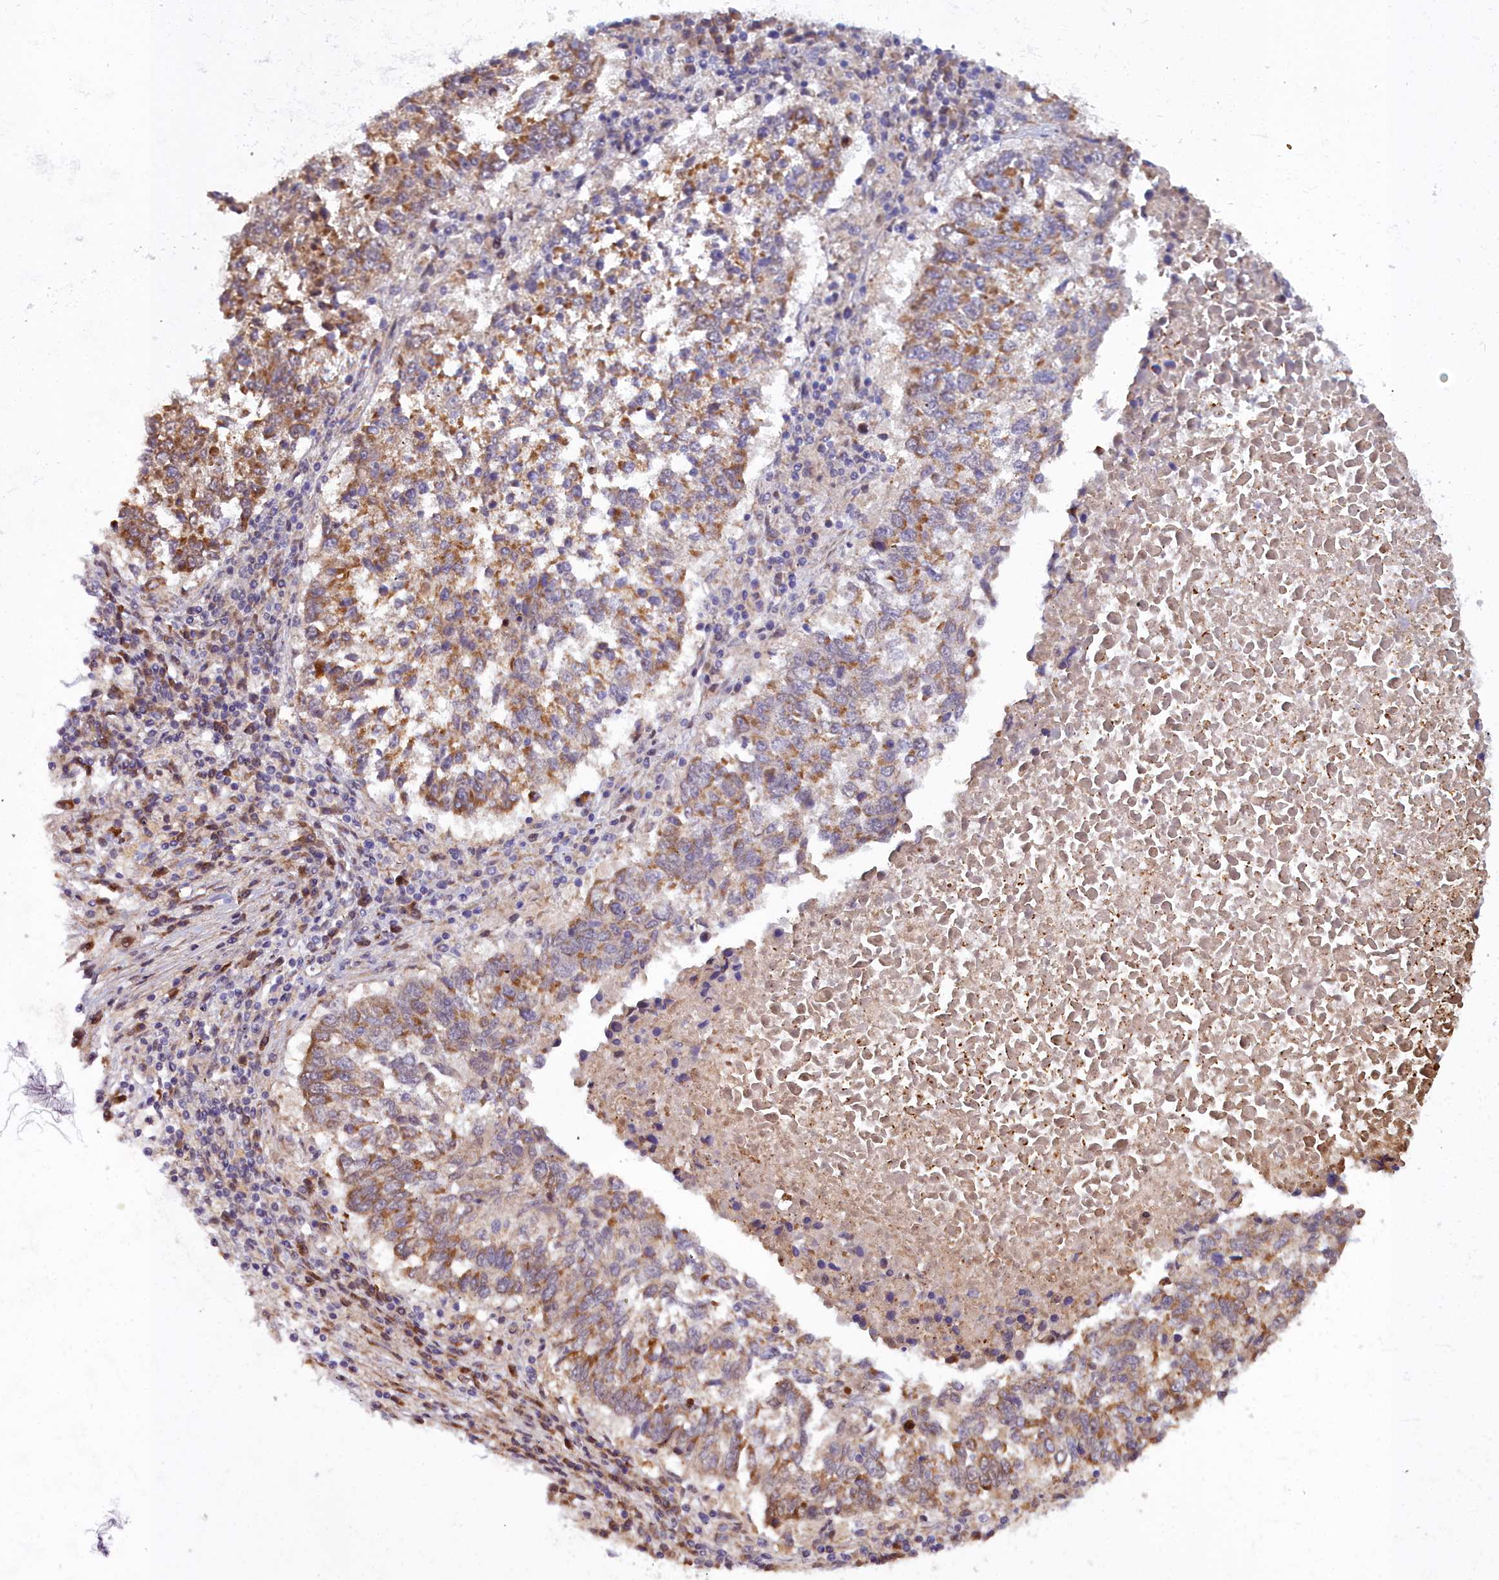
{"staining": {"intensity": "moderate", "quantity": ">75%", "location": "cytoplasmic/membranous"}, "tissue": "lung cancer", "cell_type": "Tumor cells", "image_type": "cancer", "snomed": [{"axis": "morphology", "description": "Squamous cell carcinoma, NOS"}, {"axis": "topography", "description": "Lung"}], "caption": "Immunohistochemical staining of lung cancer (squamous cell carcinoma) displays medium levels of moderate cytoplasmic/membranous protein positivity in about >75% of tumor cells.", "gene": "MRPS11", "patient": {"sex": "male", "age": 73}}